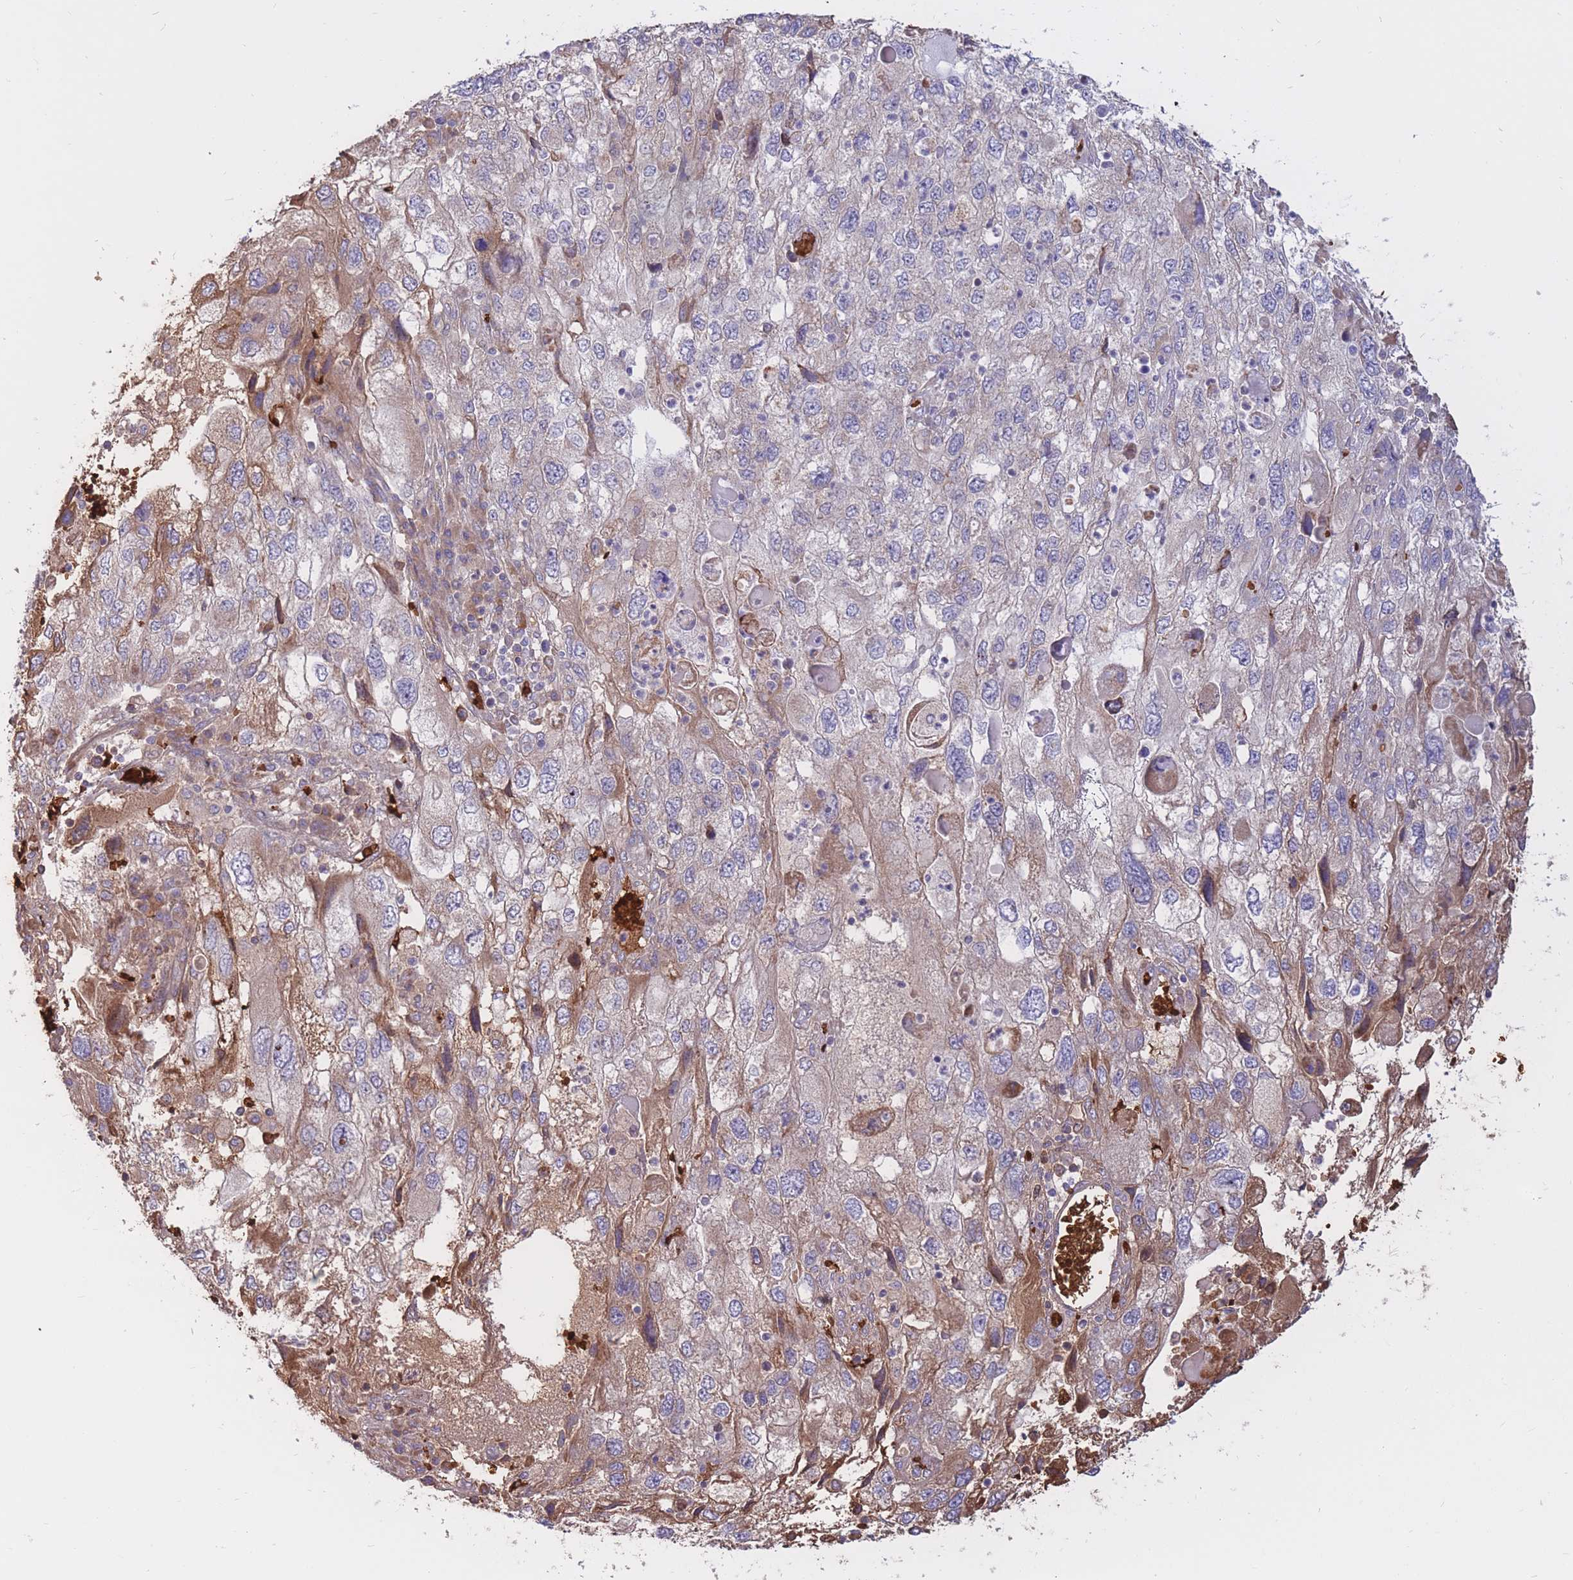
{"staining": {"intensity": "weak", "quantity": "<25%", "location": "cytoplasmic/membranous"}, "tissue": "endometrial cancer", "cell_type": "Tumor cells", "image_type": "cancer", "snomed": [{"axis": "morphology", "description": "Adenocarcinoma, NOS"}, {"axis": "topography", "description": "Endometrium"}], "caption": "High magnification brightfield microscopy of endometrial cancer (adenocarcinoma) stained with DAB (3,3'-diaminobenzidine) (brown) and counterstained with hematoxylin (blue): tumor cells show no significant expression. (DAB IHC with hematoxylin counter stain).", "gene": "ATP10D", "patient": {"sex": "female", "age": 49}}